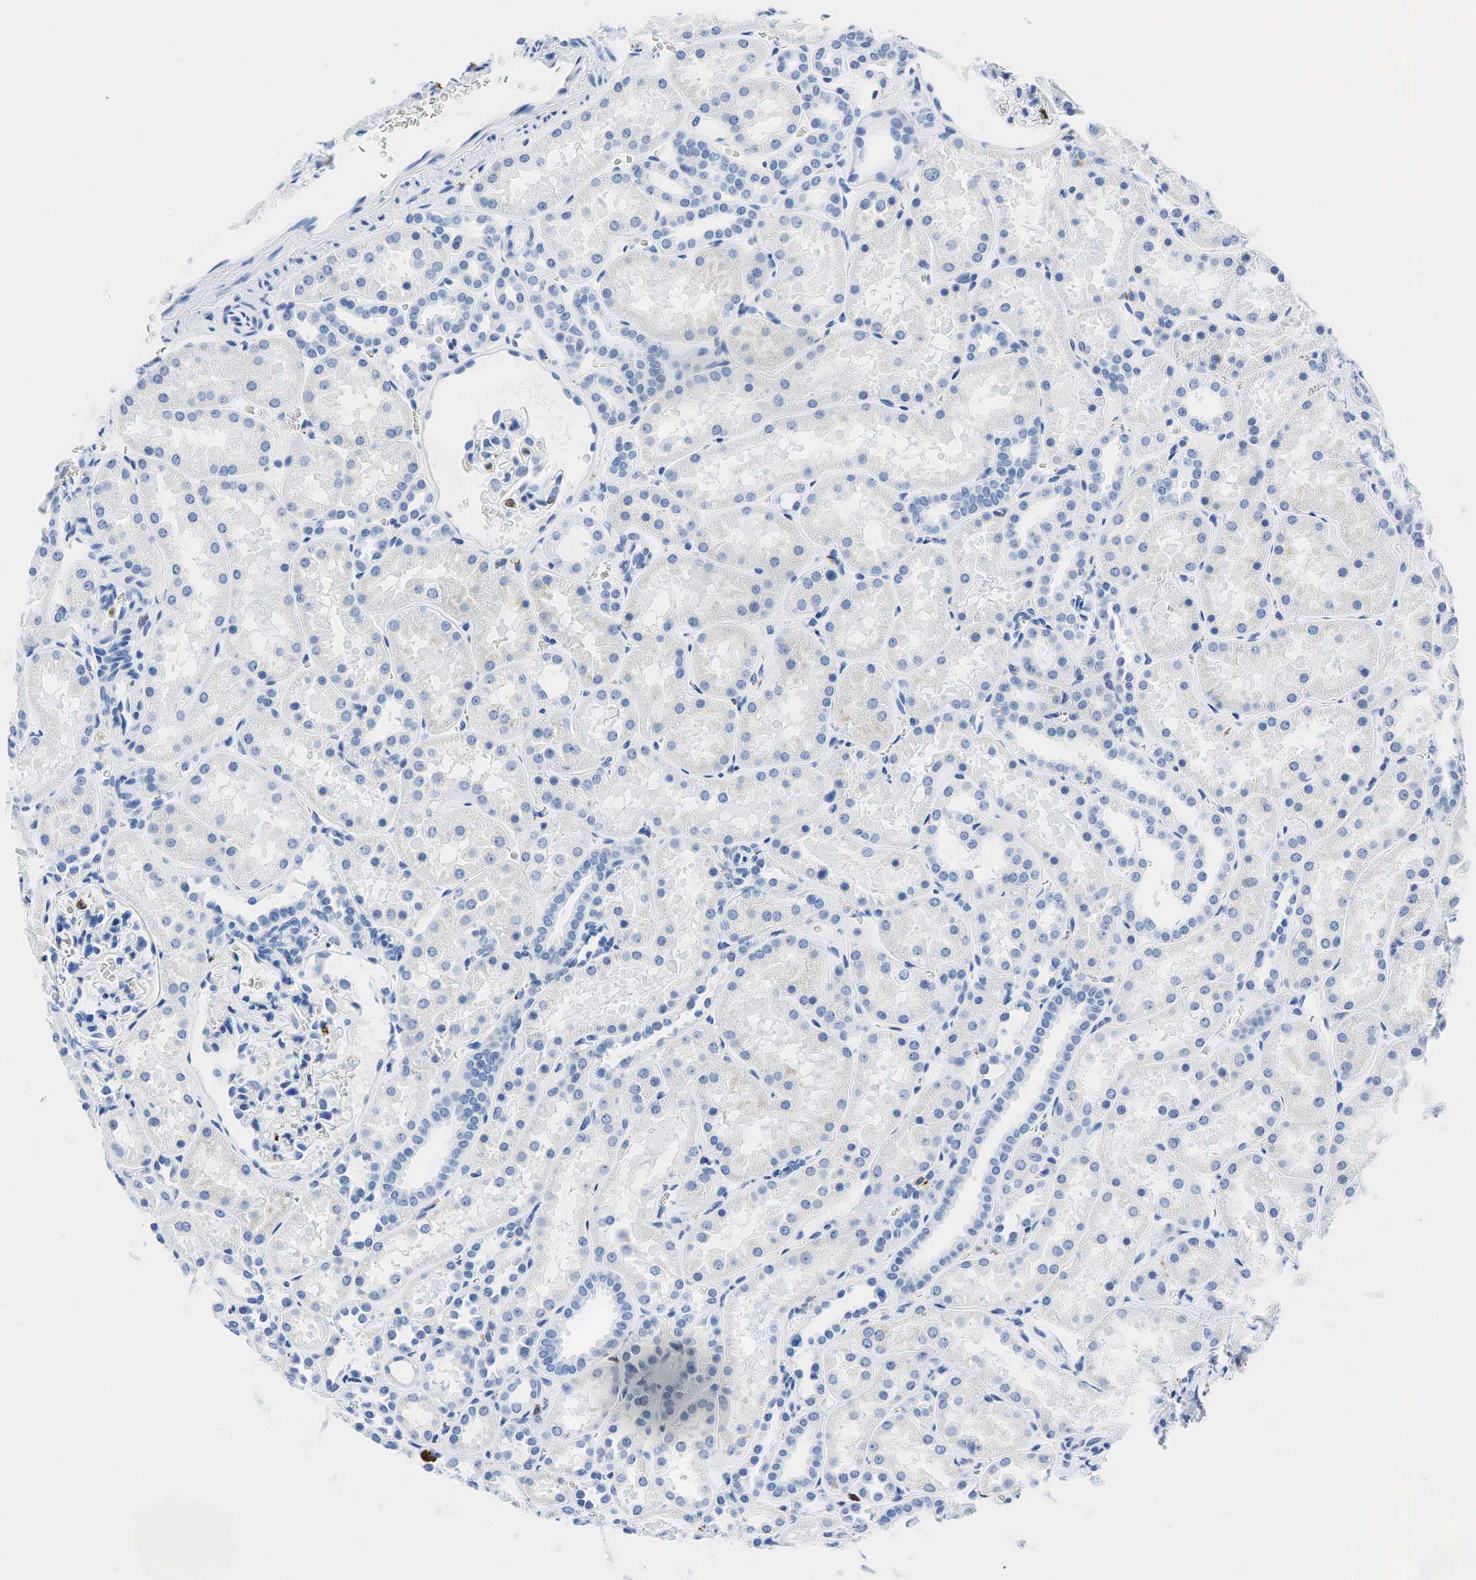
{"staining": {"intensity": "negative", "quantity": "none", "location": "none"}, "tissue": "kidney", "cell_type": "Cells in glomeruli", "image_type": "normal", "snomed": [{"axis": "morphology", "description": "Normal tissue, NOS"}, {"axis": "topography", "description": "Kidney"}], "caption": "A photomicrograph of human kidney is negative for staining in cells in glomeruli. (DAB IHC, high magnification).", "gene": "CD68", "patient": {"sex": "female", "age": 52}}